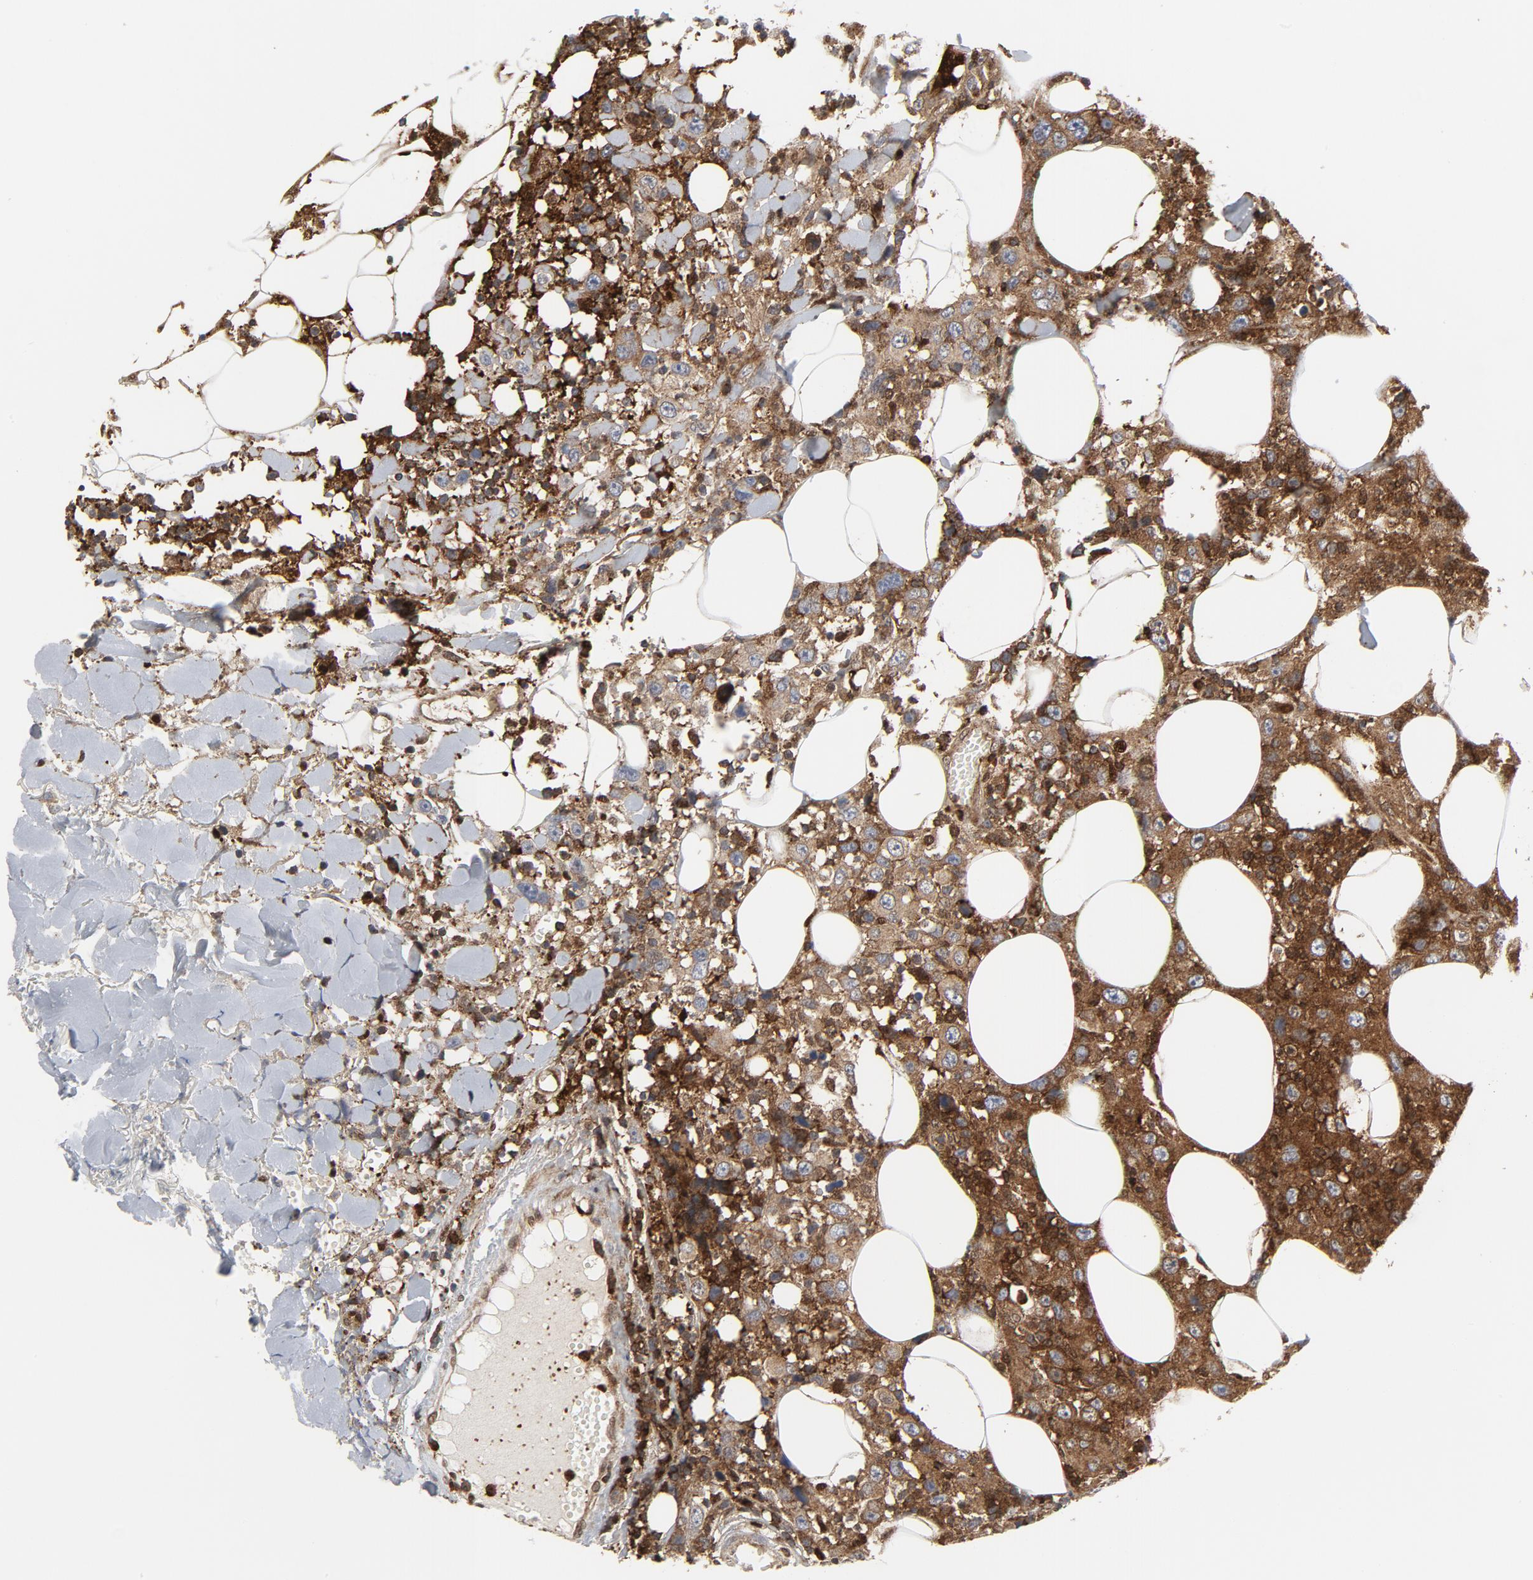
{"staining": {"intensity": "strong", "quantity": ">75%", "location": "cytoplasmic/membranous,nuclear"}, "tissue": "thyroid cancer", "cell_type": "Tumor cells", "image_type": "cancer", "snomed": [{"axis": "morphology", "description": "Carcinoma, NOS"}, {"axis": "topography", "description": "Thyroid gland"}], "caption": "Protein staining shows strong cytoplasmic/membranous and nuclear positivity in approximately >75% of tumor cells in carcinoma (thyroid).", "gene": "YES1", "patient": {"sex": "female", "age": 77}}